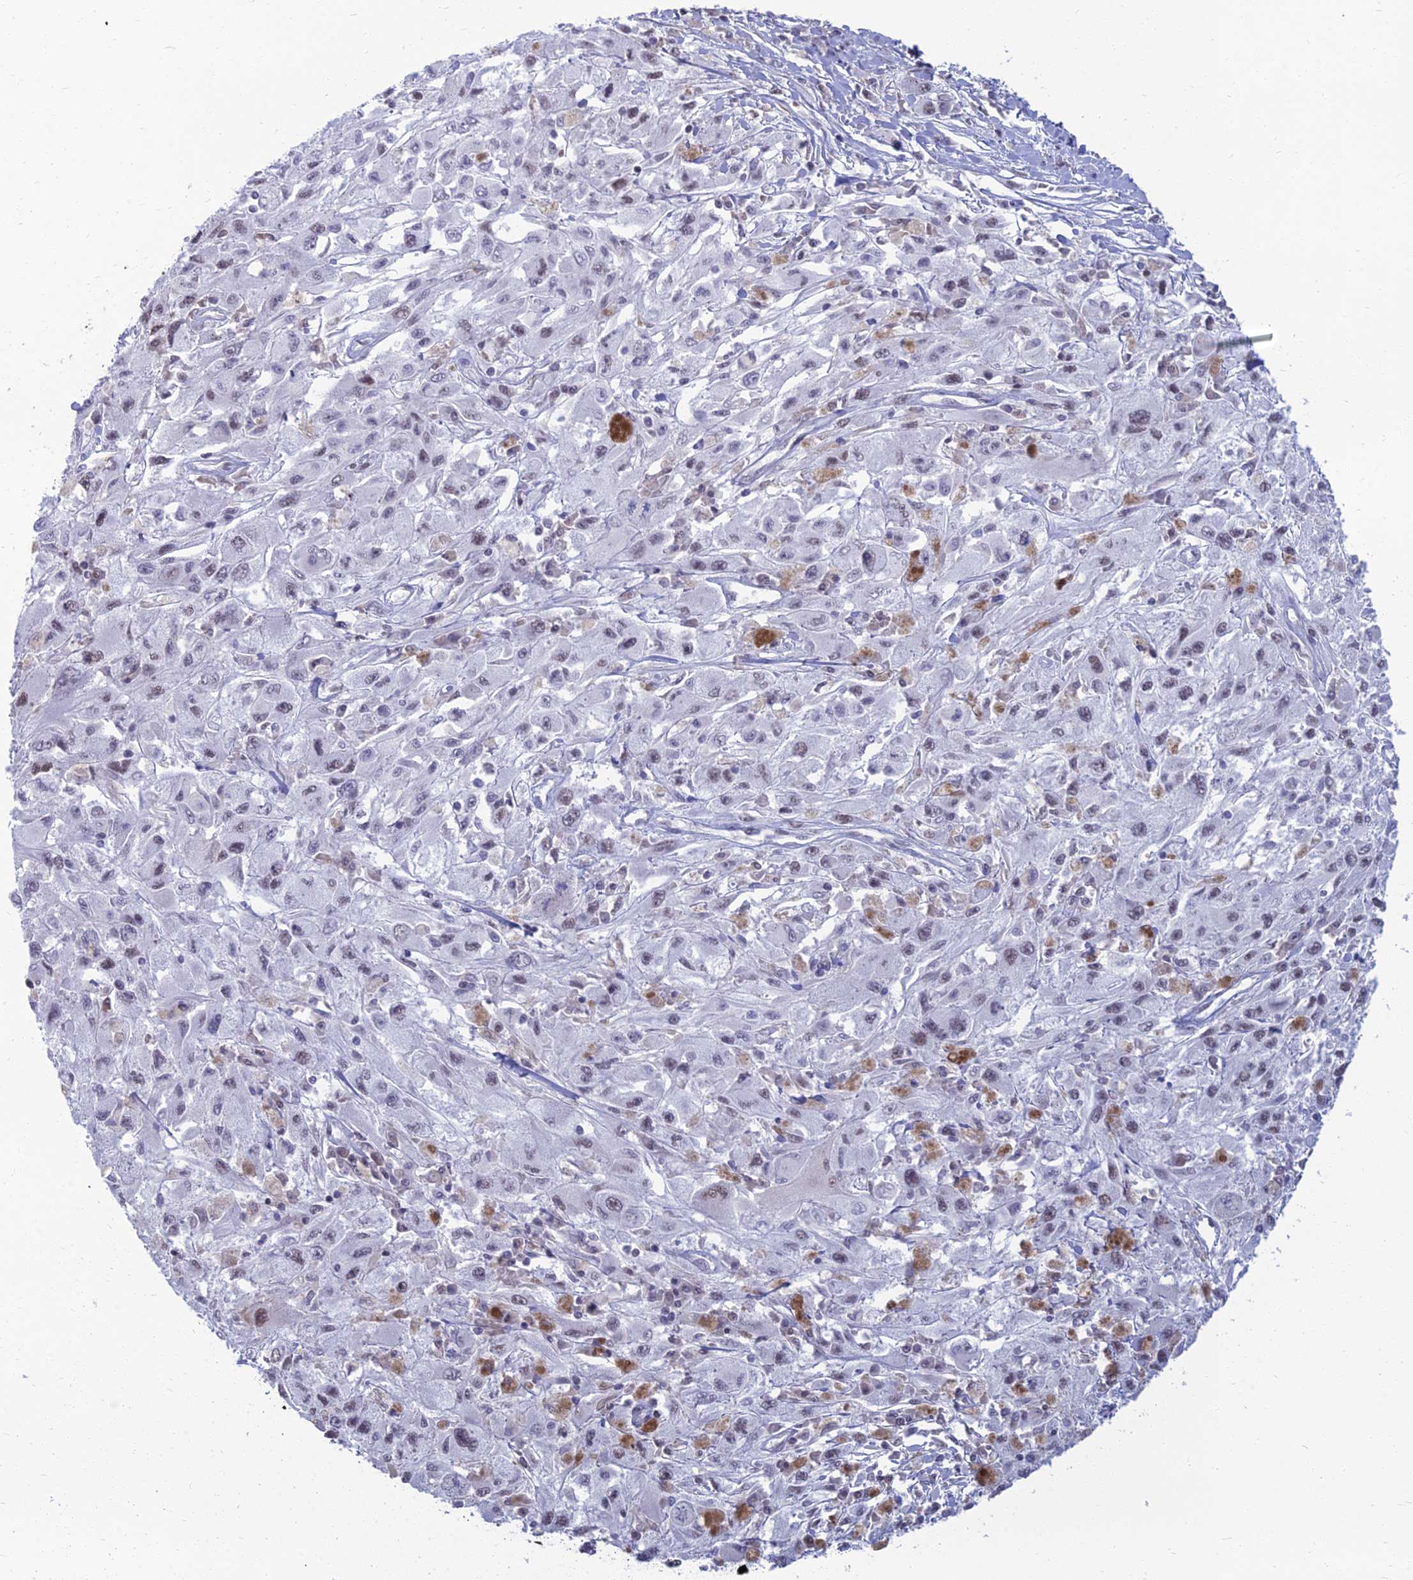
{"staining": {"intensity": "negative", "quantity": "none", "location": "none"}, "tissue": "melanoma", "cell_type": "Tumor cells", "image_type": "cancer", "snomed": [{"axis": "morphology", "description": "Malignant melanoma, Metastatic site"}, {"axis": "topography", "description": "Skin"}], "caption": "Image shows no significant protein positivity in tumor cells of malignant melanoma (metastatic site).", "gene": "SRSF7", "patient": {"sex": "male", "age": 53}}